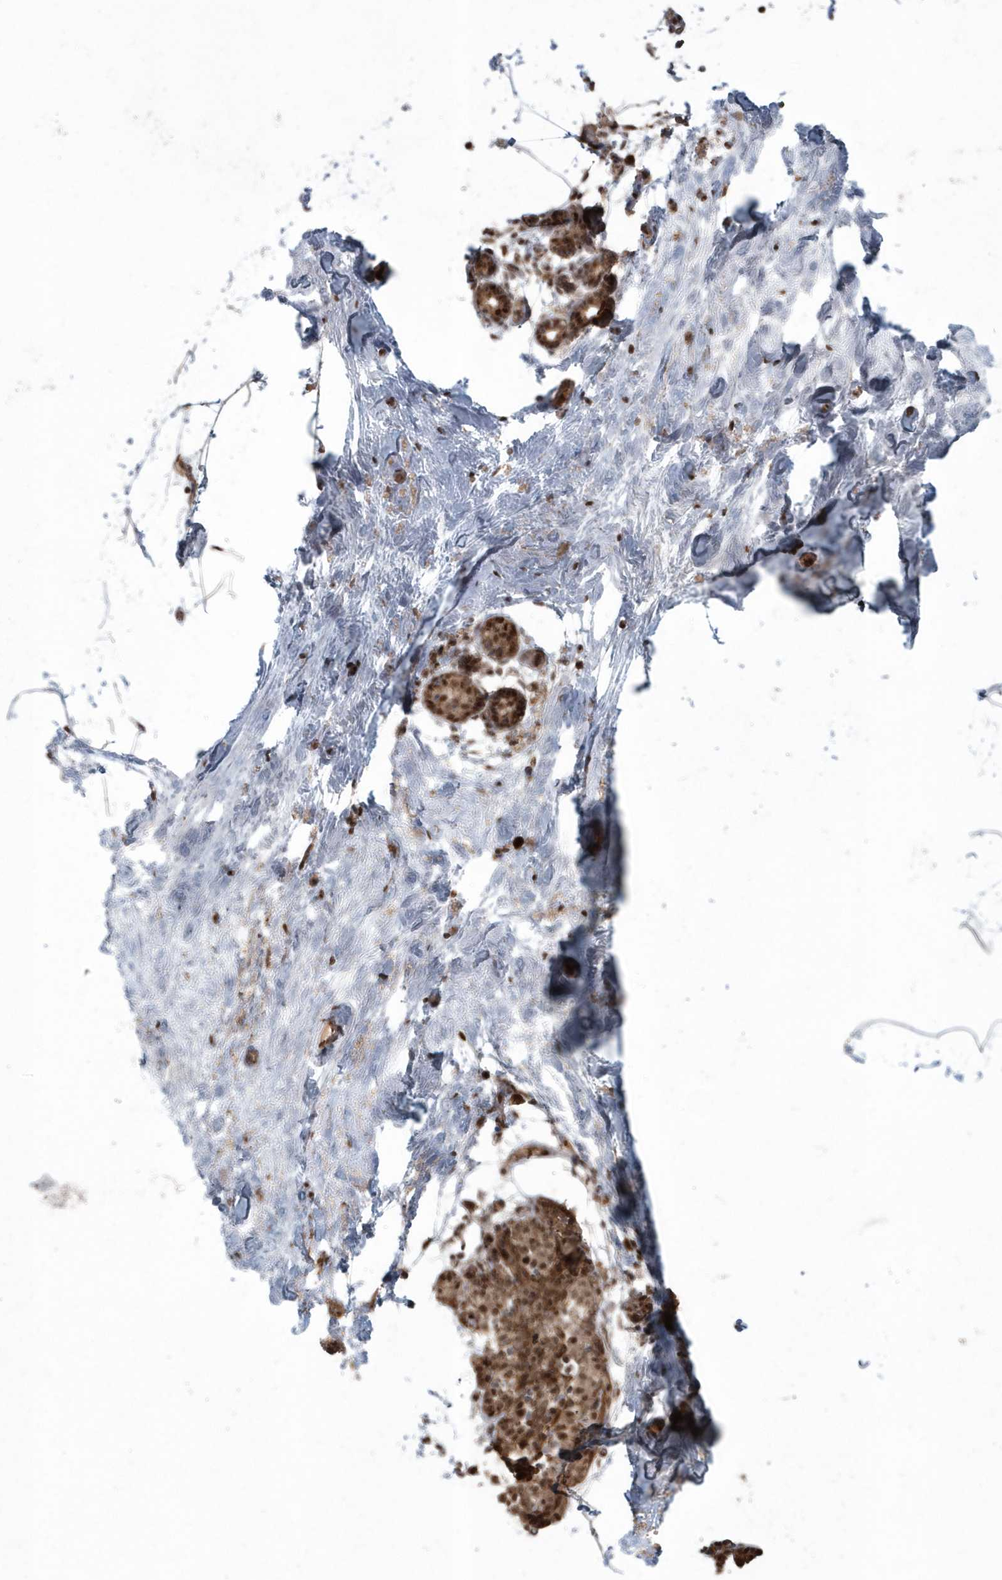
{"staining": {"intensity": "moderate", "quantity": ">75%", "location": "nuclear"}, "tissue": "breast", "cell_type": "Adipocytes", "image_type": "normal", "snomed": [{"axis": "morphology", "description": "Normal tissue, NOS"}, {"axis": "topography", "description": "Breast"}], "caption": "Moderate nuclear protein expression is seen in approximately >75% of adipocytes in breast.", "gene": "EPB41L4A", "patient": {"sex": "female", "age": 62}}